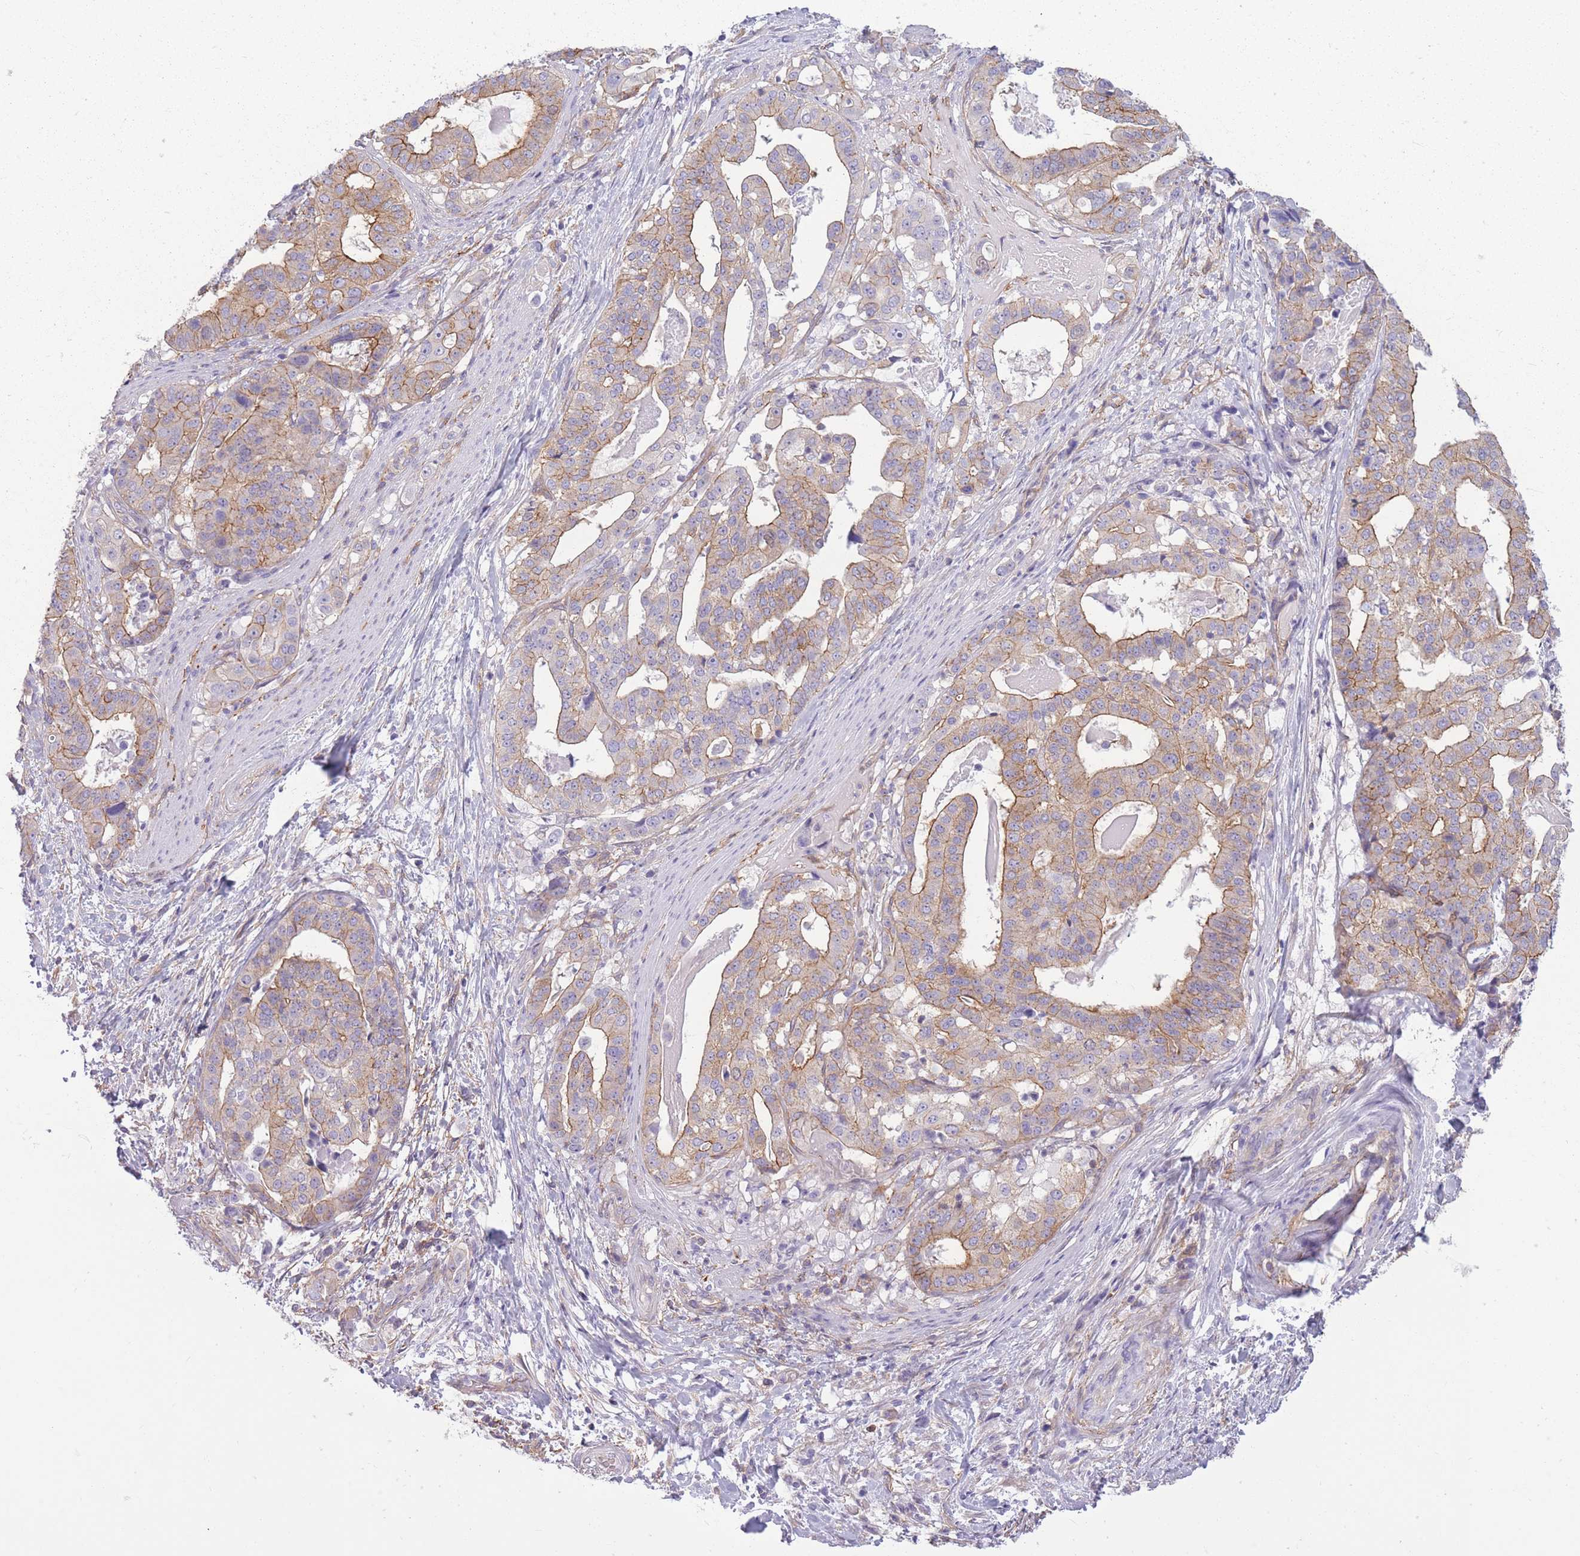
{"staining": {"intensity": "moderate", "quantity": "25%-75%", "location": "cytoplasmic/membranous"}, "tissue": "stomach cancer", "cell_type": "Tumor cells", "image_type": "cancer", "snomed": [{"axis": "morphology", "description": "Adenocarcinoma, NOS"}, {"axis": "topography", "description": "Stomach"}], "caption": "A brown stain shows moderate cytoplasmic/membranous positivity of a protein in stomach adenocarcinoma tumor cells.", "gene": "ADD1", "patient": {"sex": "male", "age": 48}}